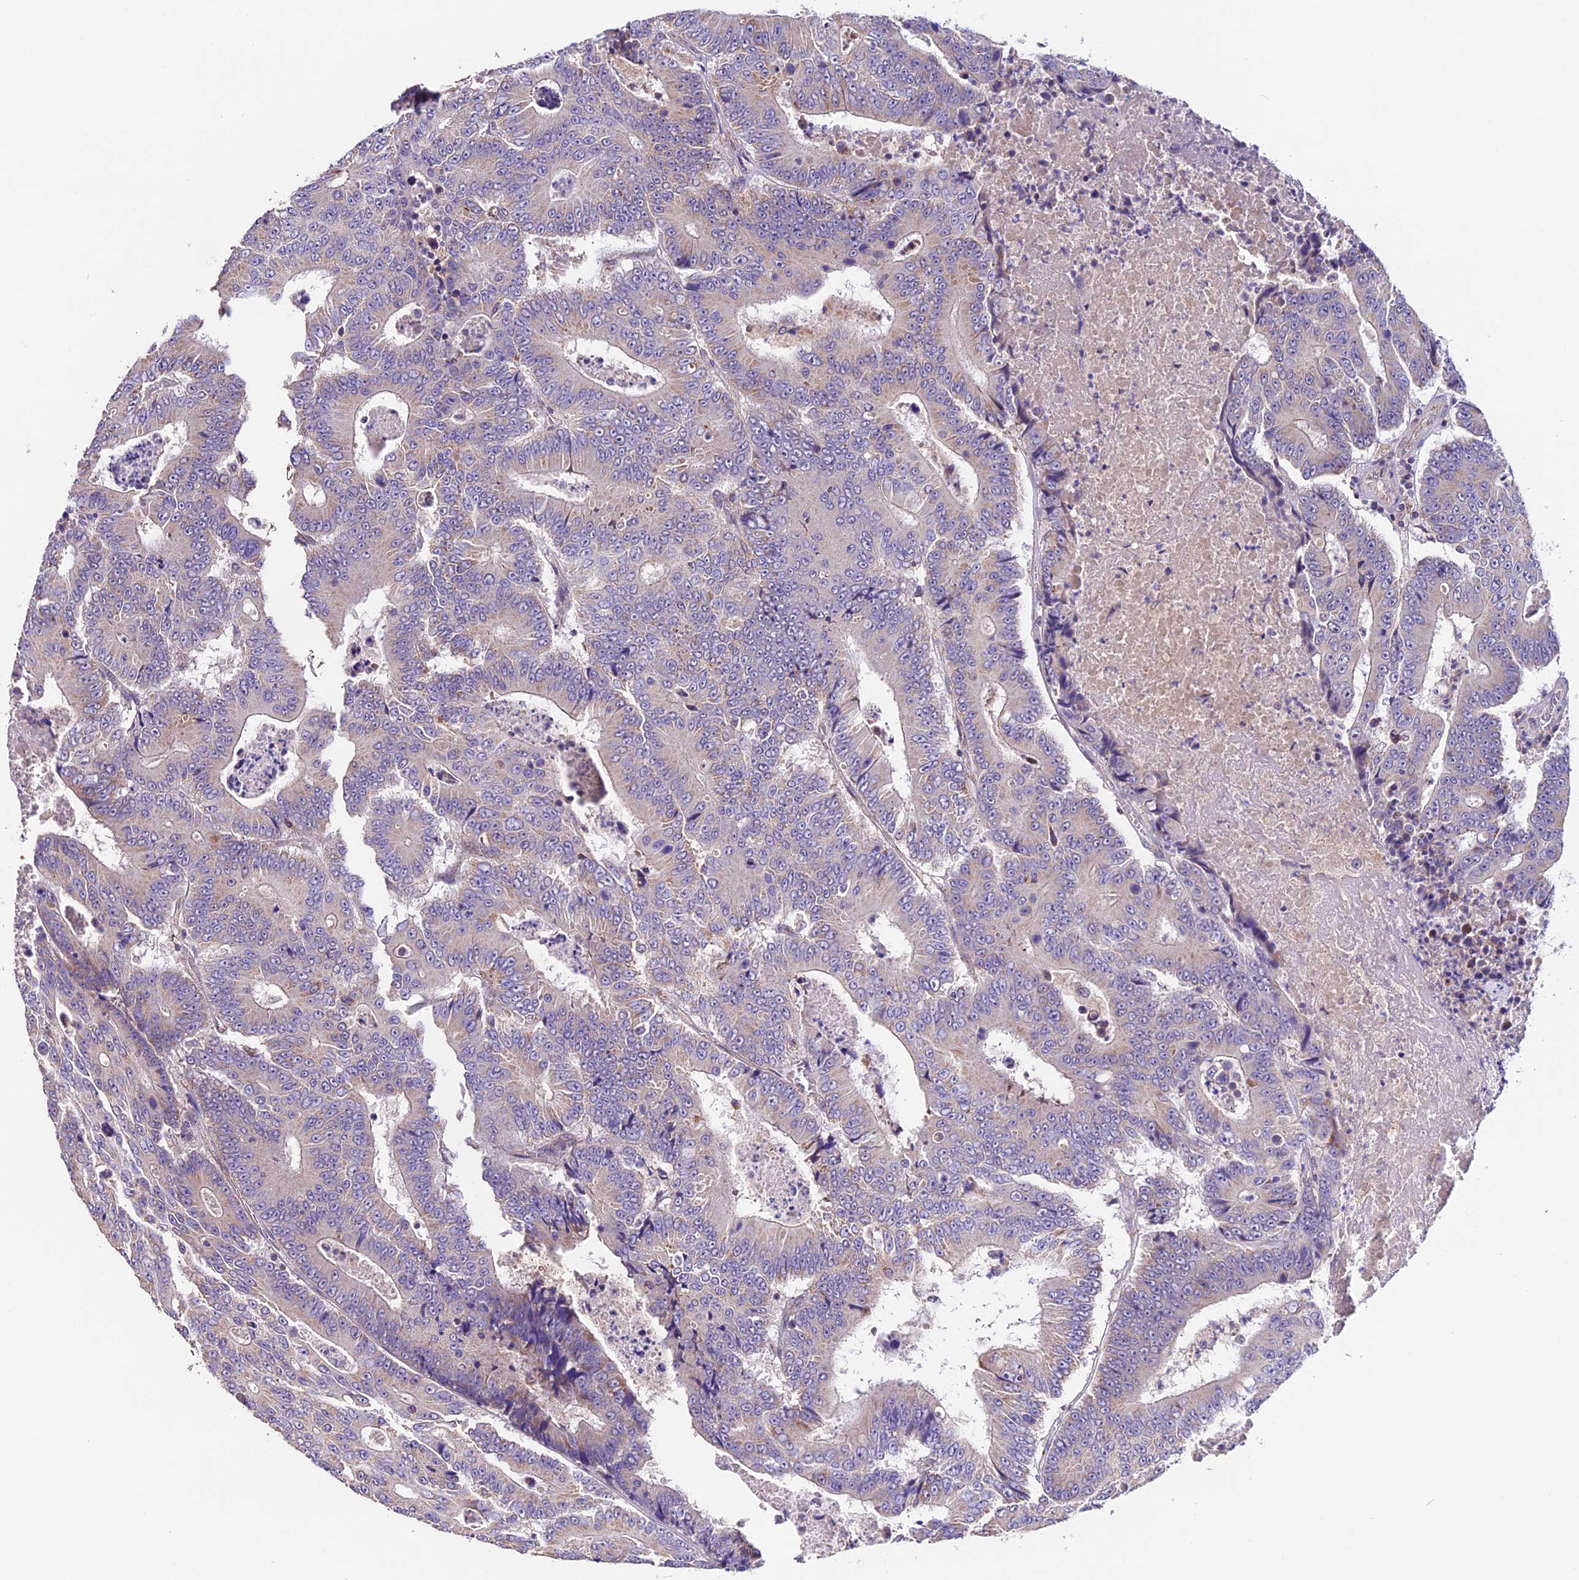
{"staining": {"intensity": "weak", "quantity": "<25%", "location": "cytoplasmic/membranous"}, "tissue": "colorectal cancer", "cell_type": "Tumor cells", "image_type": "cancer", "snomed": [{"axis": "morphology", "description": "Adenocarcinoma, NOS"}, {"axis": "topography", "description": "Colon"}], "caption": "High power microscopy micrograph of an IHC micrograph of colorectal cancer (adenocarcinoma), revealing no significant positivity in tumor cells. (Brightfield microscopy of DAB (3,3'-diaminobenzidine) immunohistochemistry (IHC) at high magnification).", "gene": "DDX28", "patient": {"sex": "male", "age": 83}}